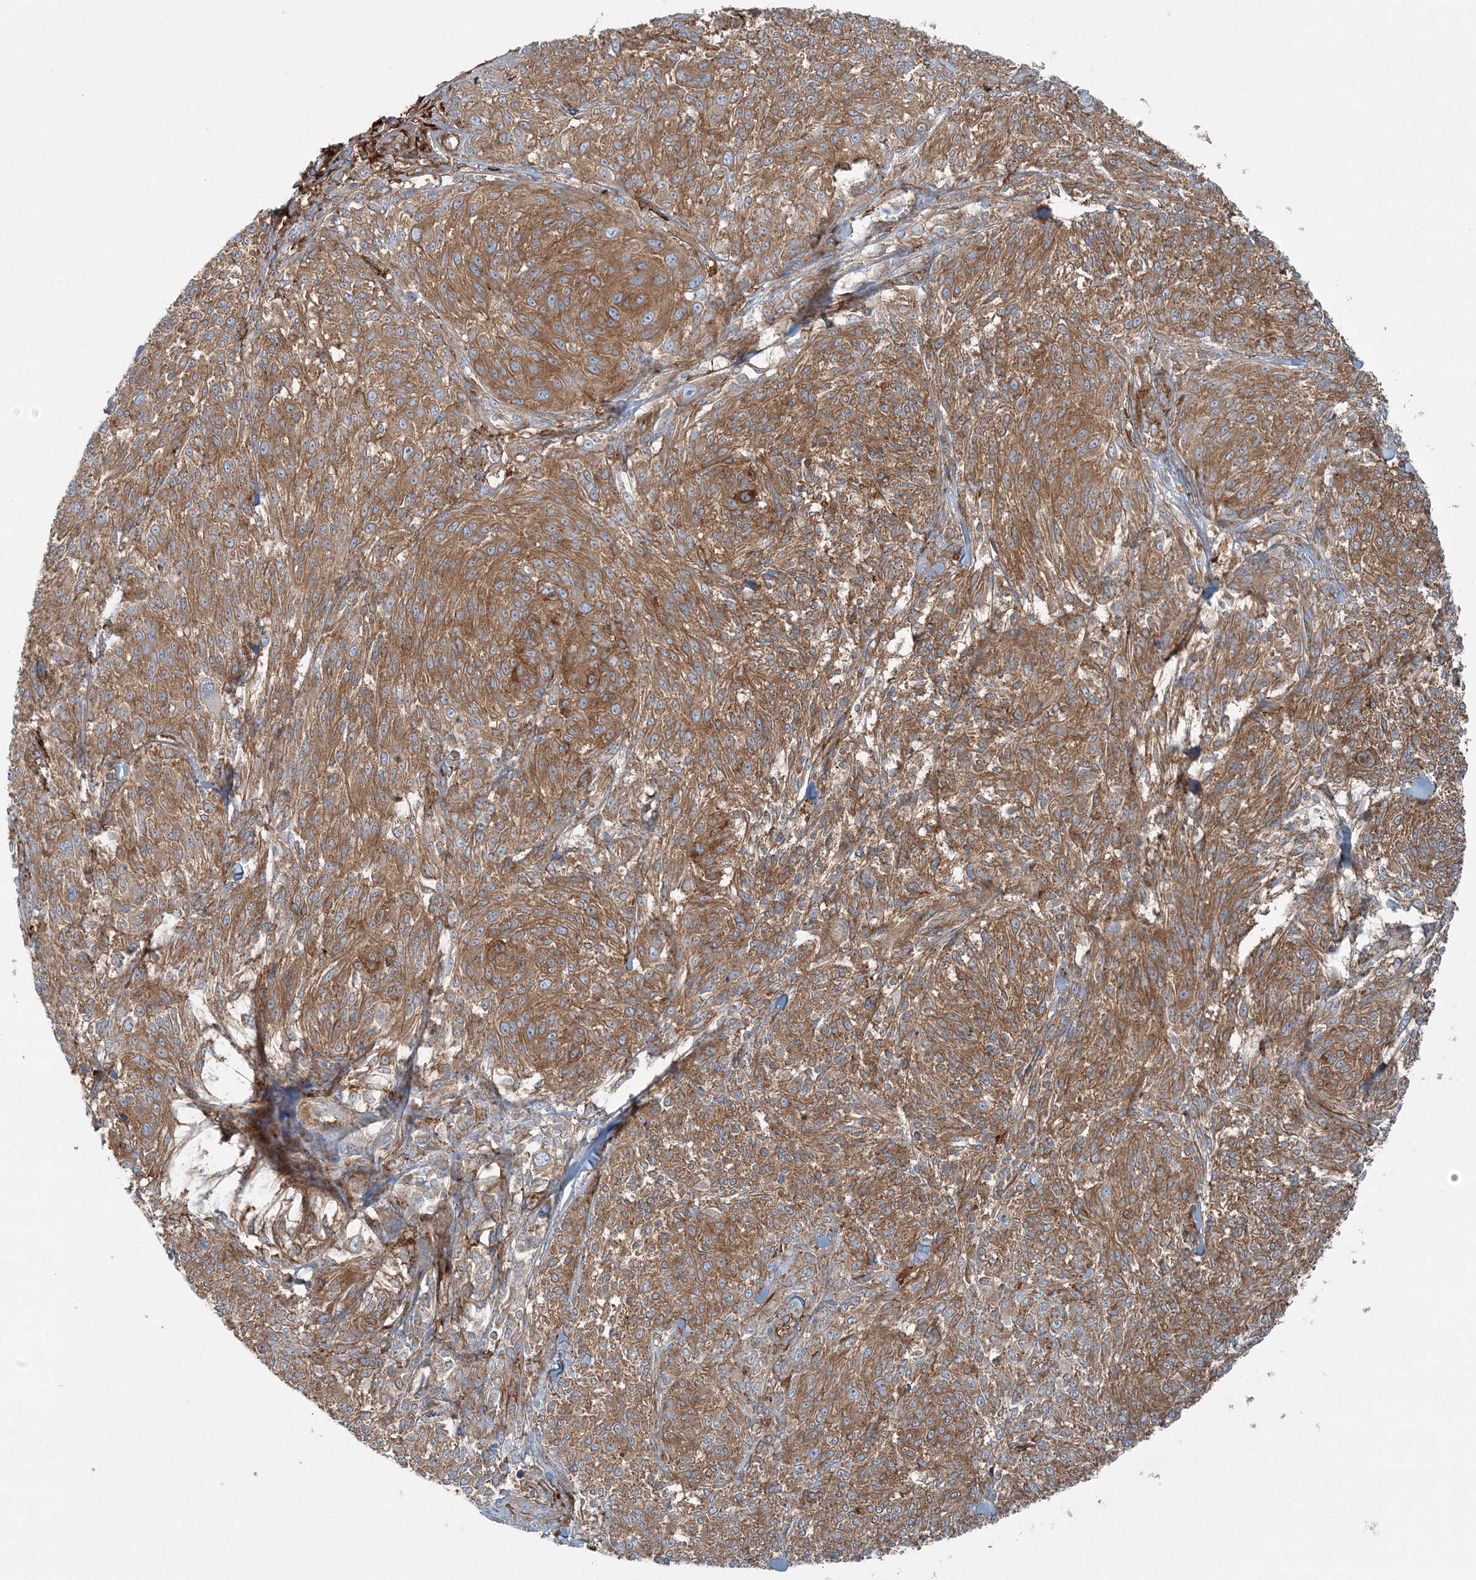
{"staining": {"intensity": "moderate", "quantity": "25%-75%", "location": "cytoplasmic/membranous"}, "tissue": "melanoma", "cell_type": "Tumor cells", "image_type": "cancer", "snomed": [{"axis": "morphology", "description": "Malignant melanoma, NOS"}, {"axis": "topography", "description": "Skin of trunk"}], "caption": "Immunohistochemical staining of human melanoma exhibits medium levels of moderate cytoplasmic/membranous positivity in approximately 25%-75% of tumor cells.", "gene": "SNX2", "patient": {"sex": "male", "age": 71}}